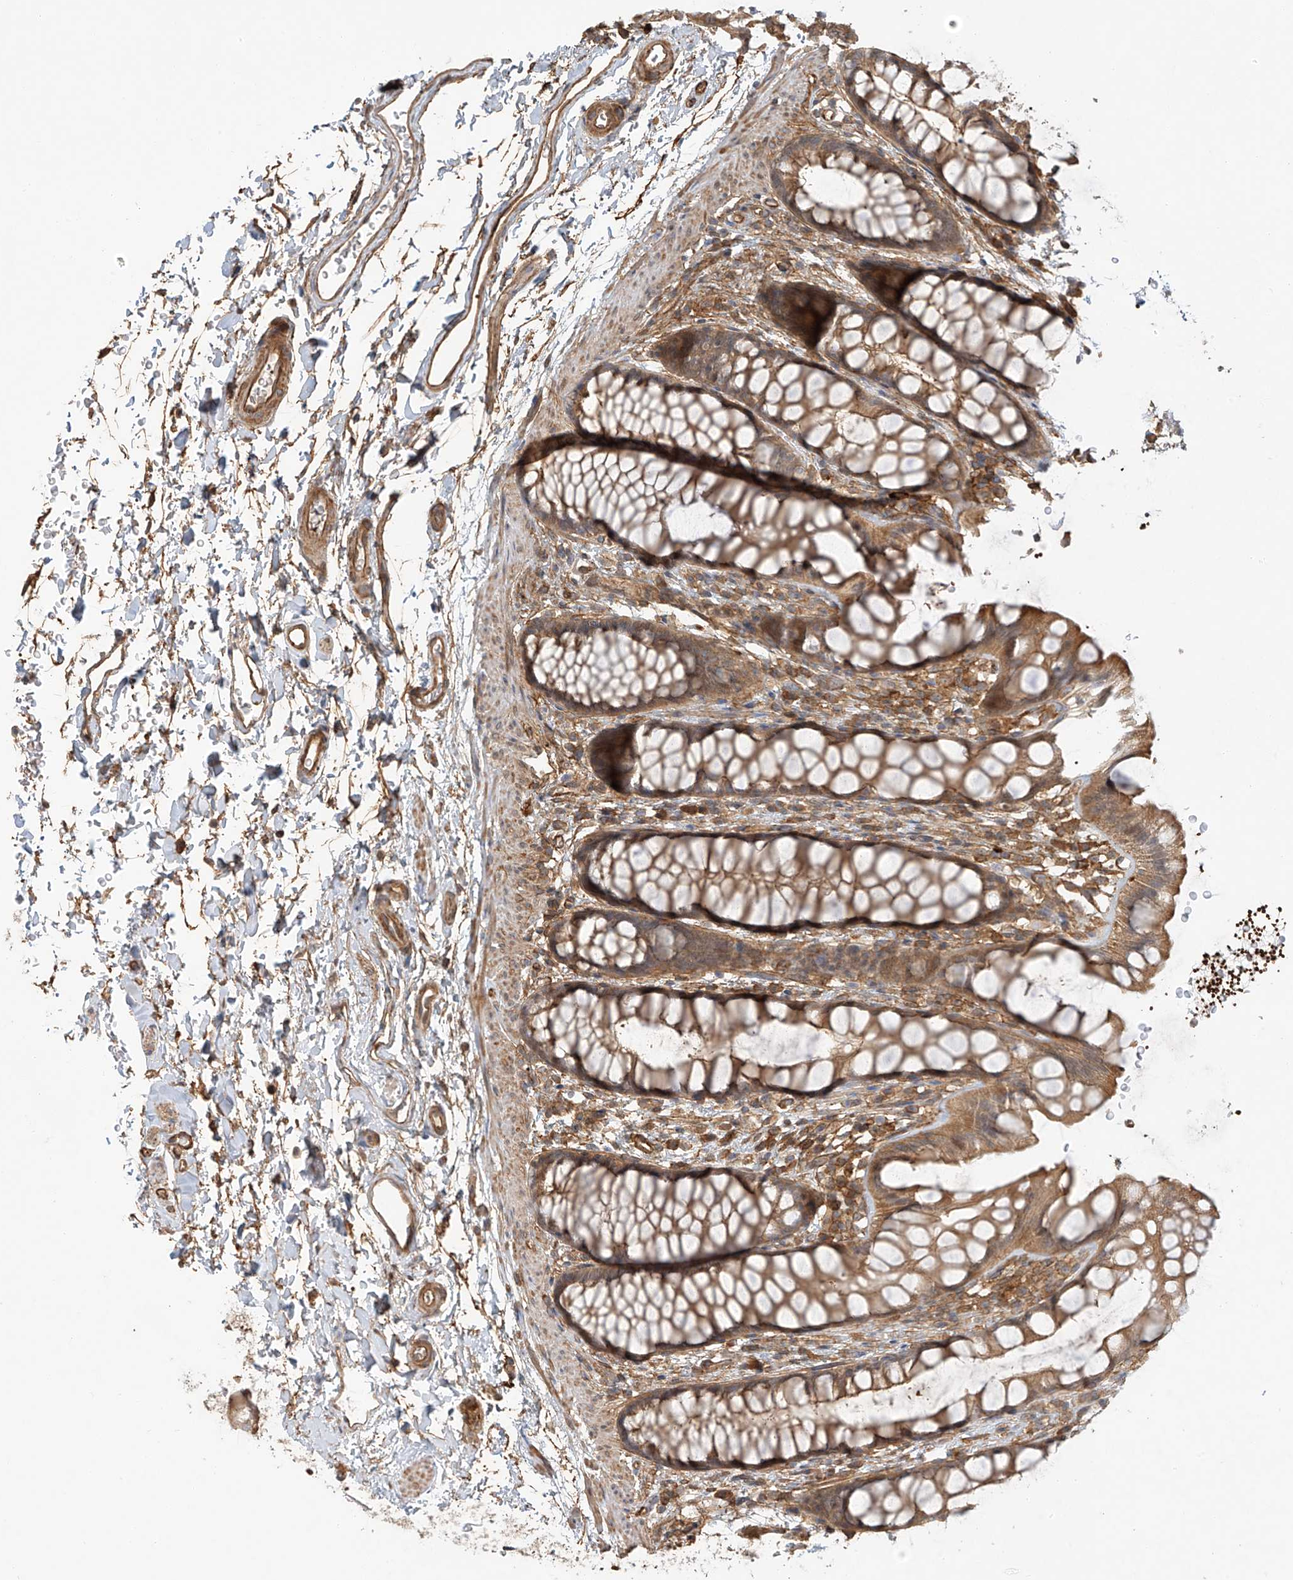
{"staining": {"intensity": "moderate", "quantity": ">75%", "location": "cytoplasmic/membranous"}, "tissue": "rectum", "cell_type": "Glandular cells", "image_type": "normal", "snomed": [{"axis": "morphology", "description": "Normal tissue, NOS"}, {"axis": "topography", "description": "Rectum"}], "caption": "An image of rectum stained for a protein exhibits moderate cytoplasmic/membranous brown staining in glandular cells.", "gene": "CSMD3", "patient": {"sex": "female", "age": 65}}